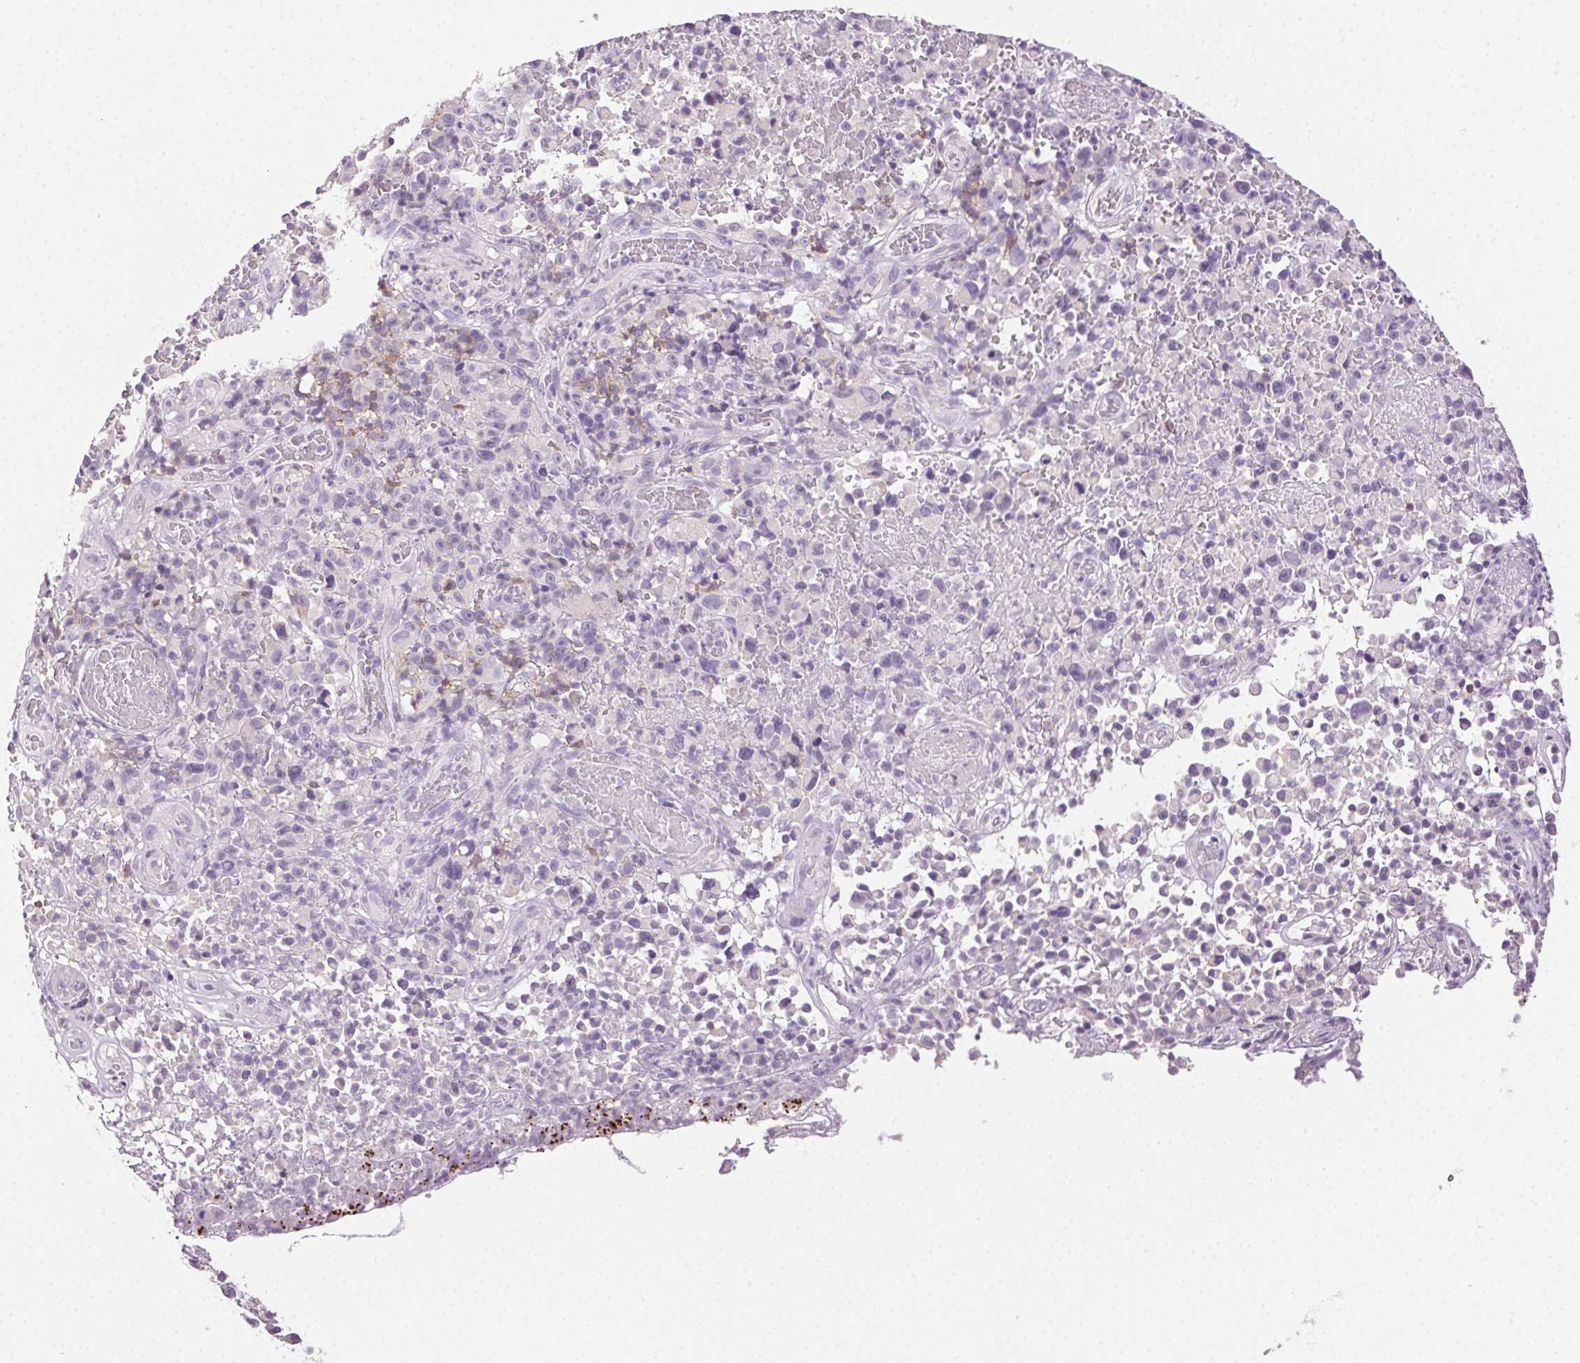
{"staining": {"intensity": "negative", "quantity": "none", "location": "none"}, "tissue": "melanoma", "cell_type": "Tumor cells", "image_type": "cancer", "snomed": [{"axis": "morphology", "description": "Malignant melanoma, NOS"}, {"axis": "topography", "description": "Skin"}], "caption": "The histopathology image demonstrates no significant staining in tumor cells of malignant melanoma.", "gene": "AKAP5", "patient": {"sex": "female", "age": 82}}